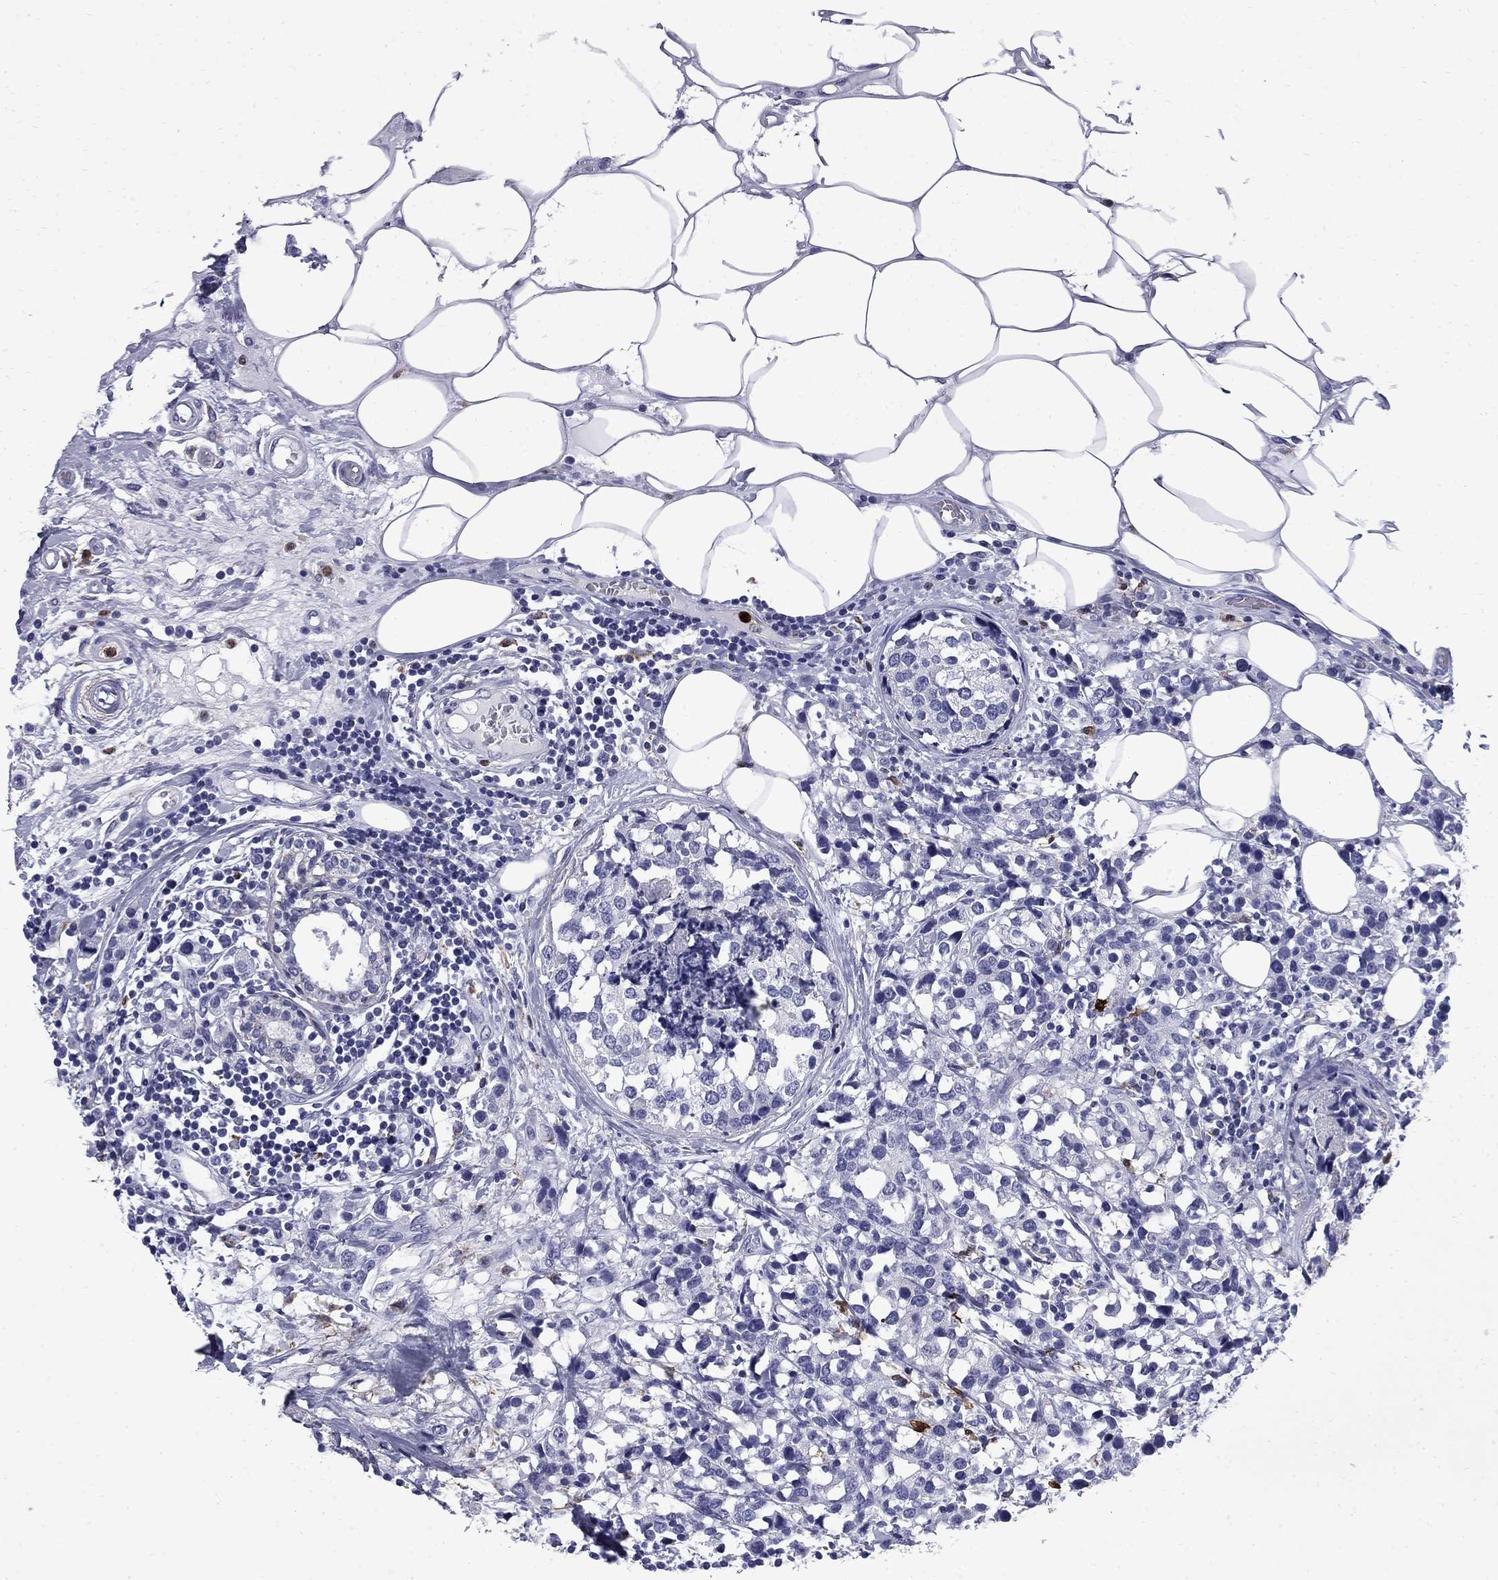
{"staining": {"intensity": "negative", "quantity": "none", "location": "none"}, "tissue": "breast cancer", "cell_type": "Tumor cells", "image_type": "cancer", "snomed": [{"axis": "morphology", "description": "Lobular carcinoma"}, {"axis": "topography", "description": "Breast"}], "caption": "High magnification brightfield microscopy of breast lobular carcinoma stained with DAB (brown) and counterstained with hematoxylin (blue): tumor cells show no significant positivity.", "gene": "TRIM29", "patient": {"sex": "female", "age": 59}}